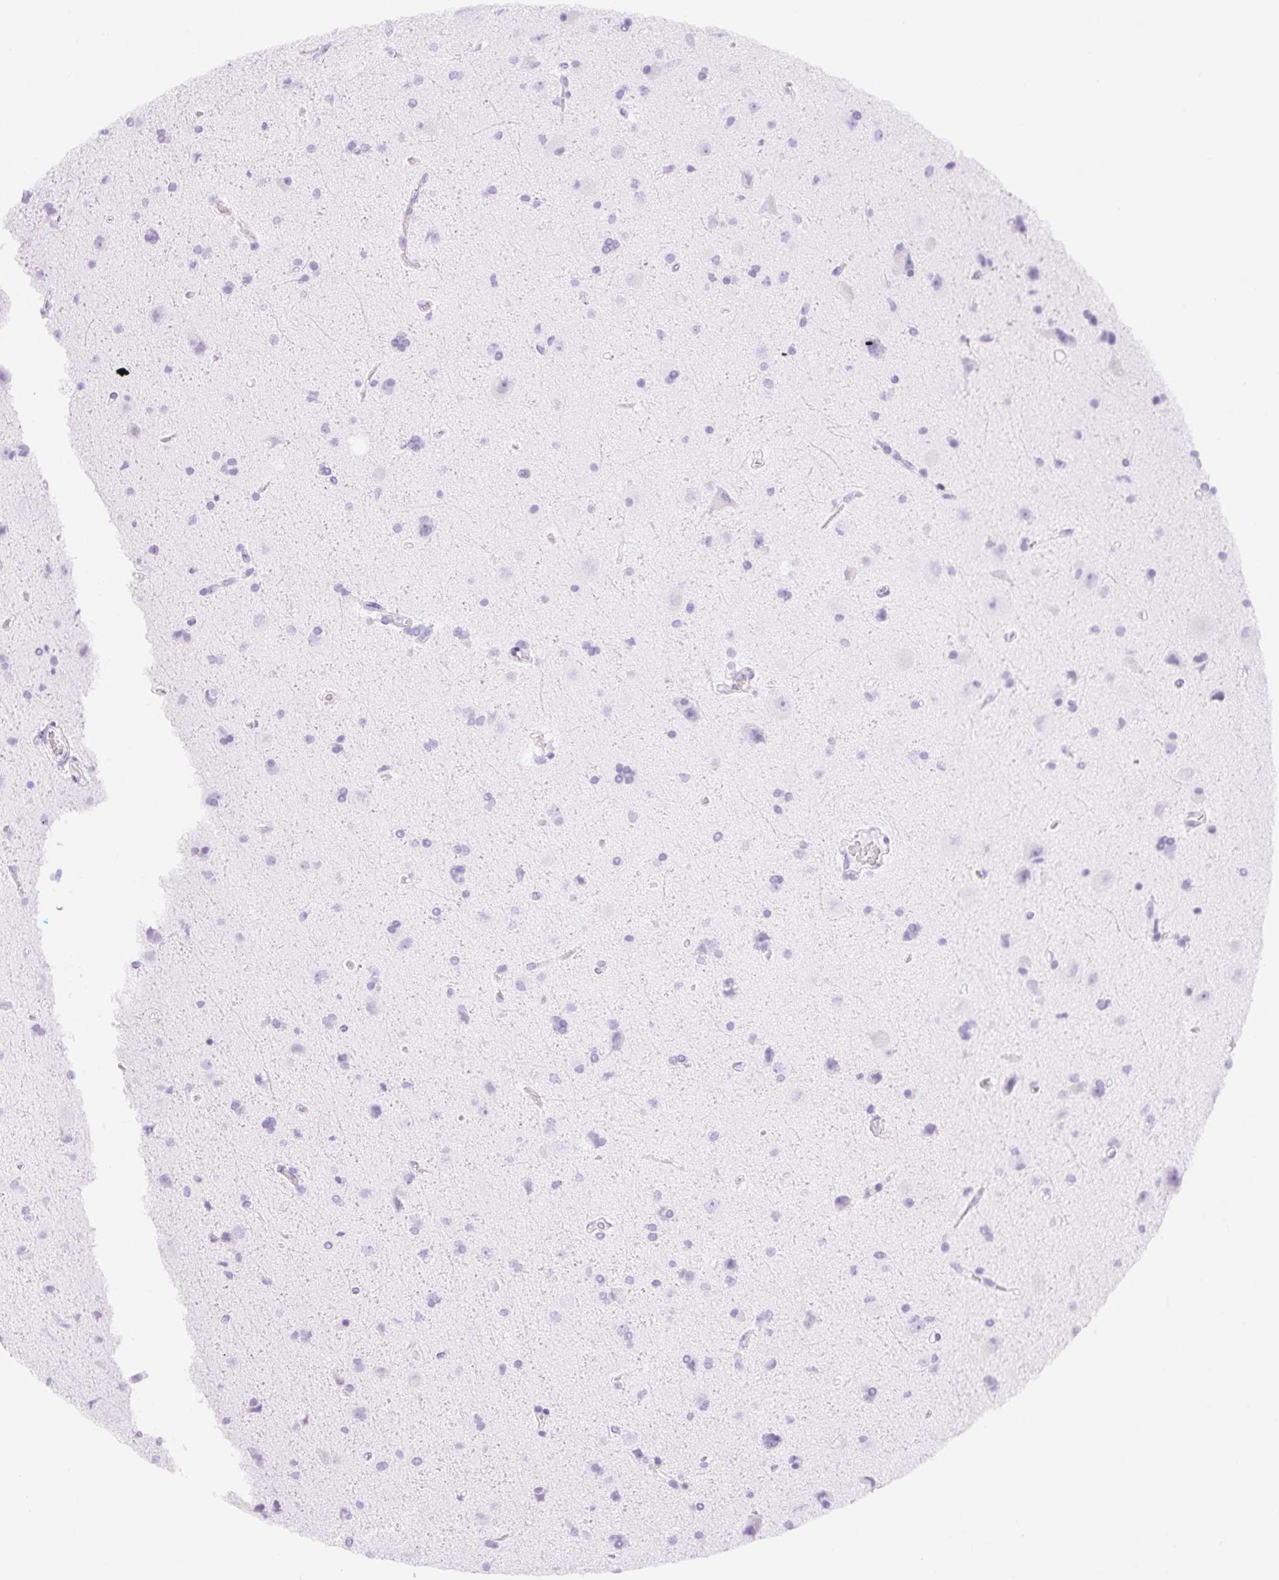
{"staining": {"intensity": "negative", "quantity": "none", "location": "none"}, "tissue": "glioma", "cell_type": "Tumor cells", "image_type": "cancer", "snomed": [{"axis": "morphology", "description": "Glioma, malignant, High grade"}, {"axis": "topography", "description": "Cerebral cortex"}], "caption": "Immunohistochemical staining of glioma shows no significant expression in tumor cells.", "gene": "CLDN16", "patient": {"sex": "male", "age": 70}}